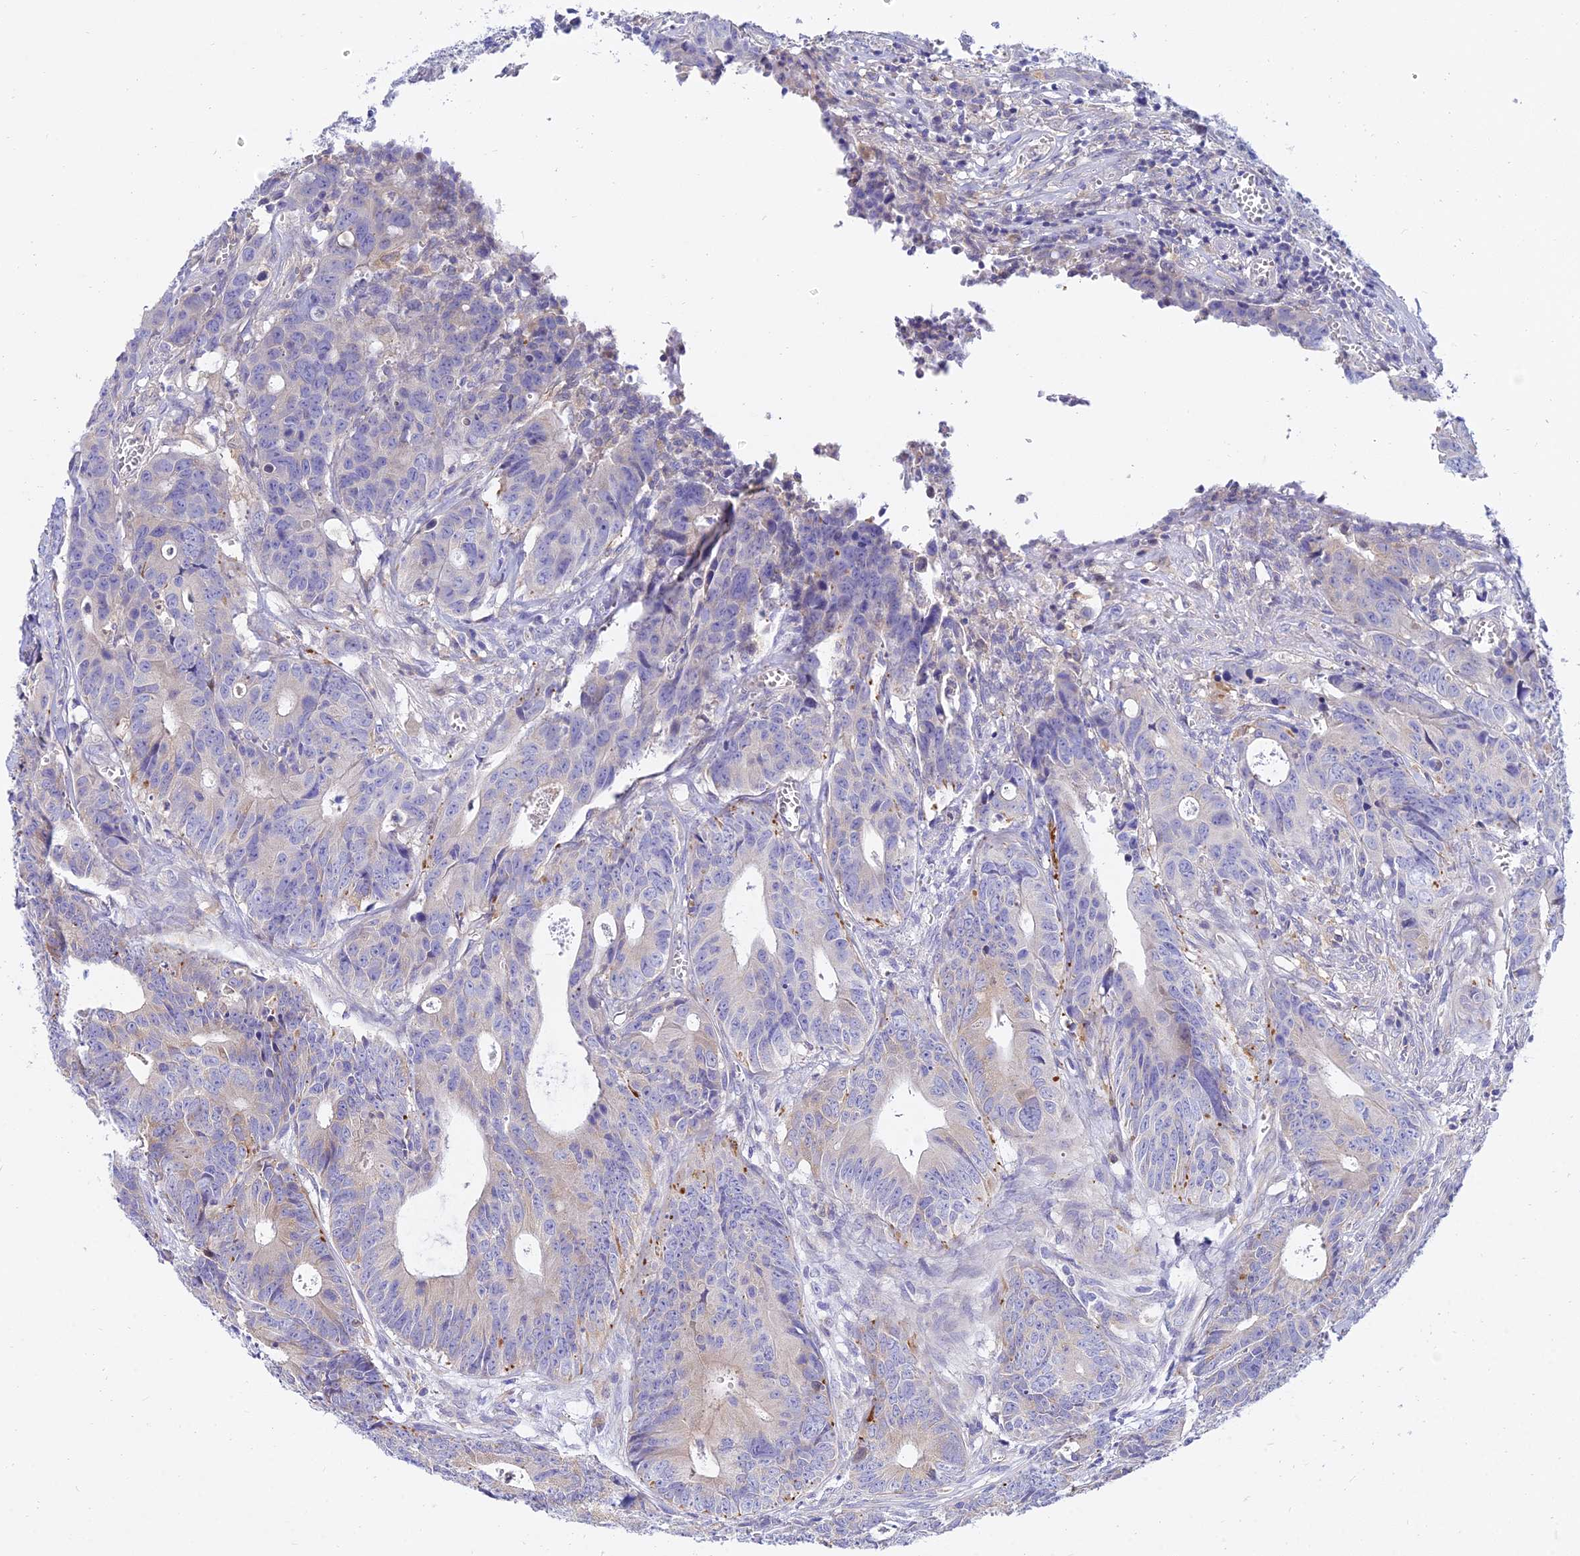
{"staining": {"intensity": "weak", "quantity": "<25%", "location": "cytoplasmic/membranous"}, "tissue": "colorectal cancer", "cell_type": "Tumor cells", "image_type": "cancer", "snomed": [{"axis": "morphology", "description": "Adenocarcinoma, NOS"}, {"axis": "topography", "description": "Colon"}], "caption": "Immunohistochemistry photomicrograph of neoplastic tissue: human colorectal cancer (adenocarcinoma) stained with DAB (3,3'-diaminobenzidine) exhibits no significant protein positivity in tumor cells.", "gene": "ARL8B", "patient": {"sex": "female", "age": 57}}